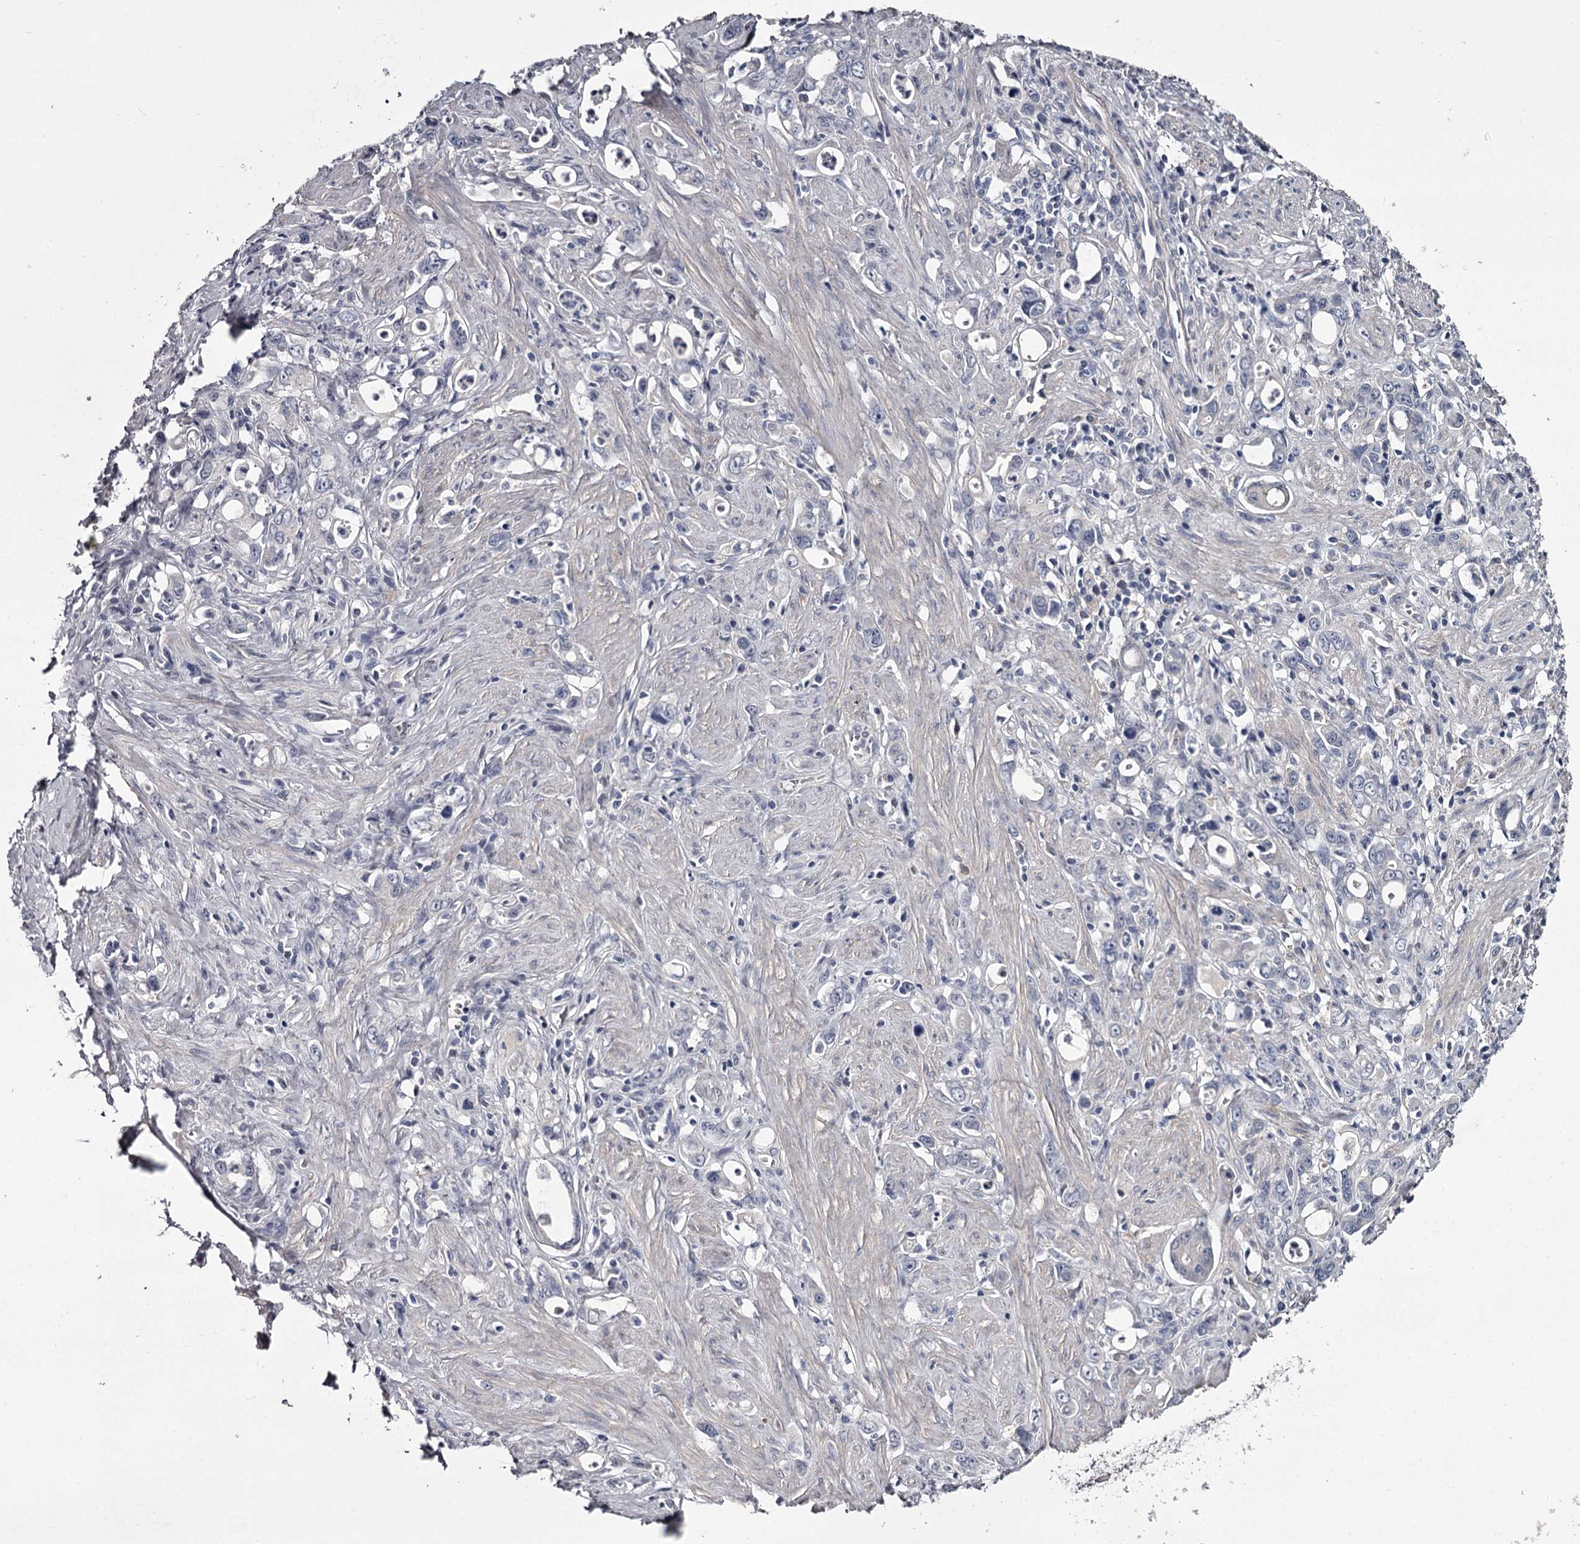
{"staining": {"intensity": "negative", "quantity": "none", "location": "none"}, "tissue": "stomach cancer", "cell_type": "Tumor cells", "image_type": "cancer", "snomed": [{"axis": "morphology", "description": "Adenocarcinoma, NOS"}, {"axis": "topography", "description": "Stomach, lower"}], "caption": "Tumor cells are negative for protein expression in human stomach cancer.", "gene": "FDXACB1", "patient": {"sex": "female", "age": 43}}